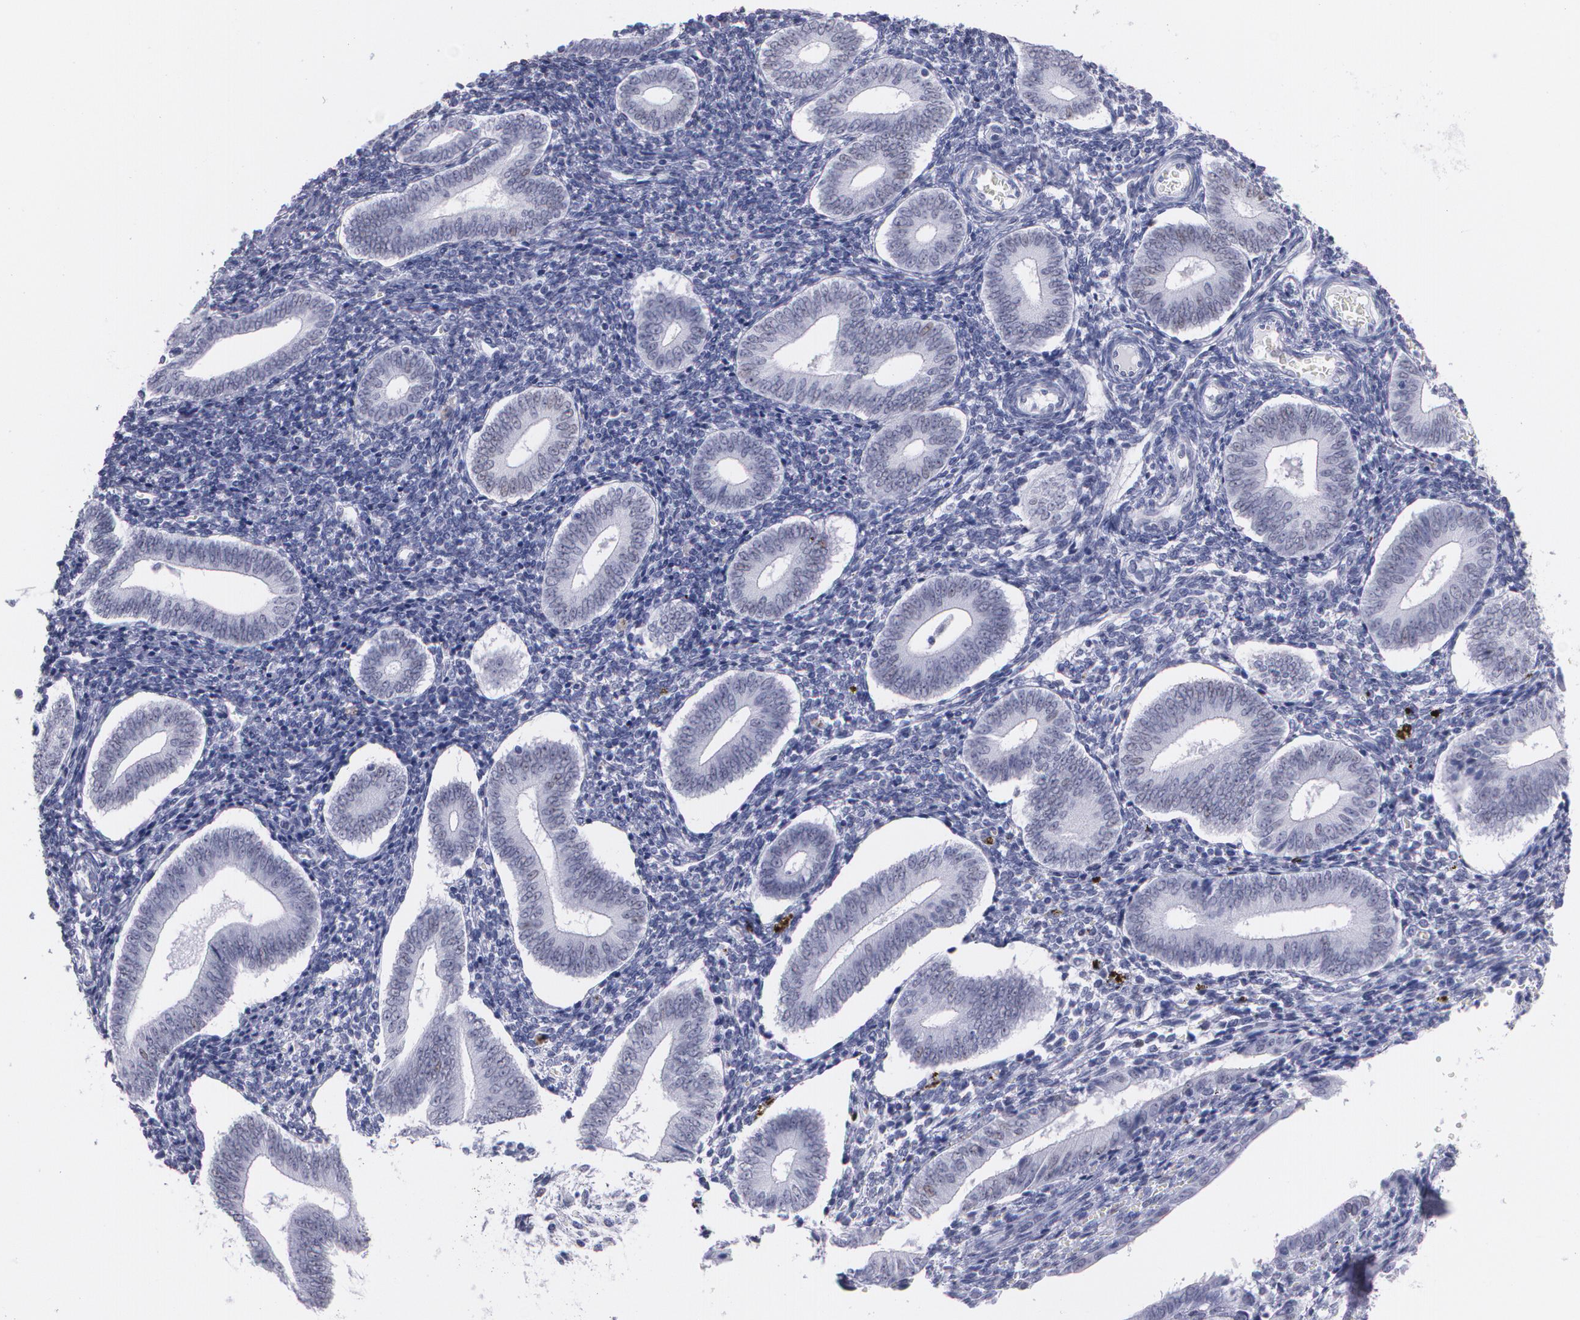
{"staining": {"intensity": "negative", "quantity": "none", "location": "none"}, "tissue": "endometrium", "cell_type": "Cells in endometrial stroma", "image_type": "normal", "snomed": [{"axis": "morphology", "description": "Normal tissue, NOS"}, {"axis": "topography", "description": "Uterus"}, {"axis": "topography", "description": "Endometrium"}], "caption": "An immunohistochemistry (IHC) image of benign endometrium is shown. There is no staining in cells in endometrial stroma of endometrium.", "gene": "TP53", "patient": {"sex": "female", "age": 33}}